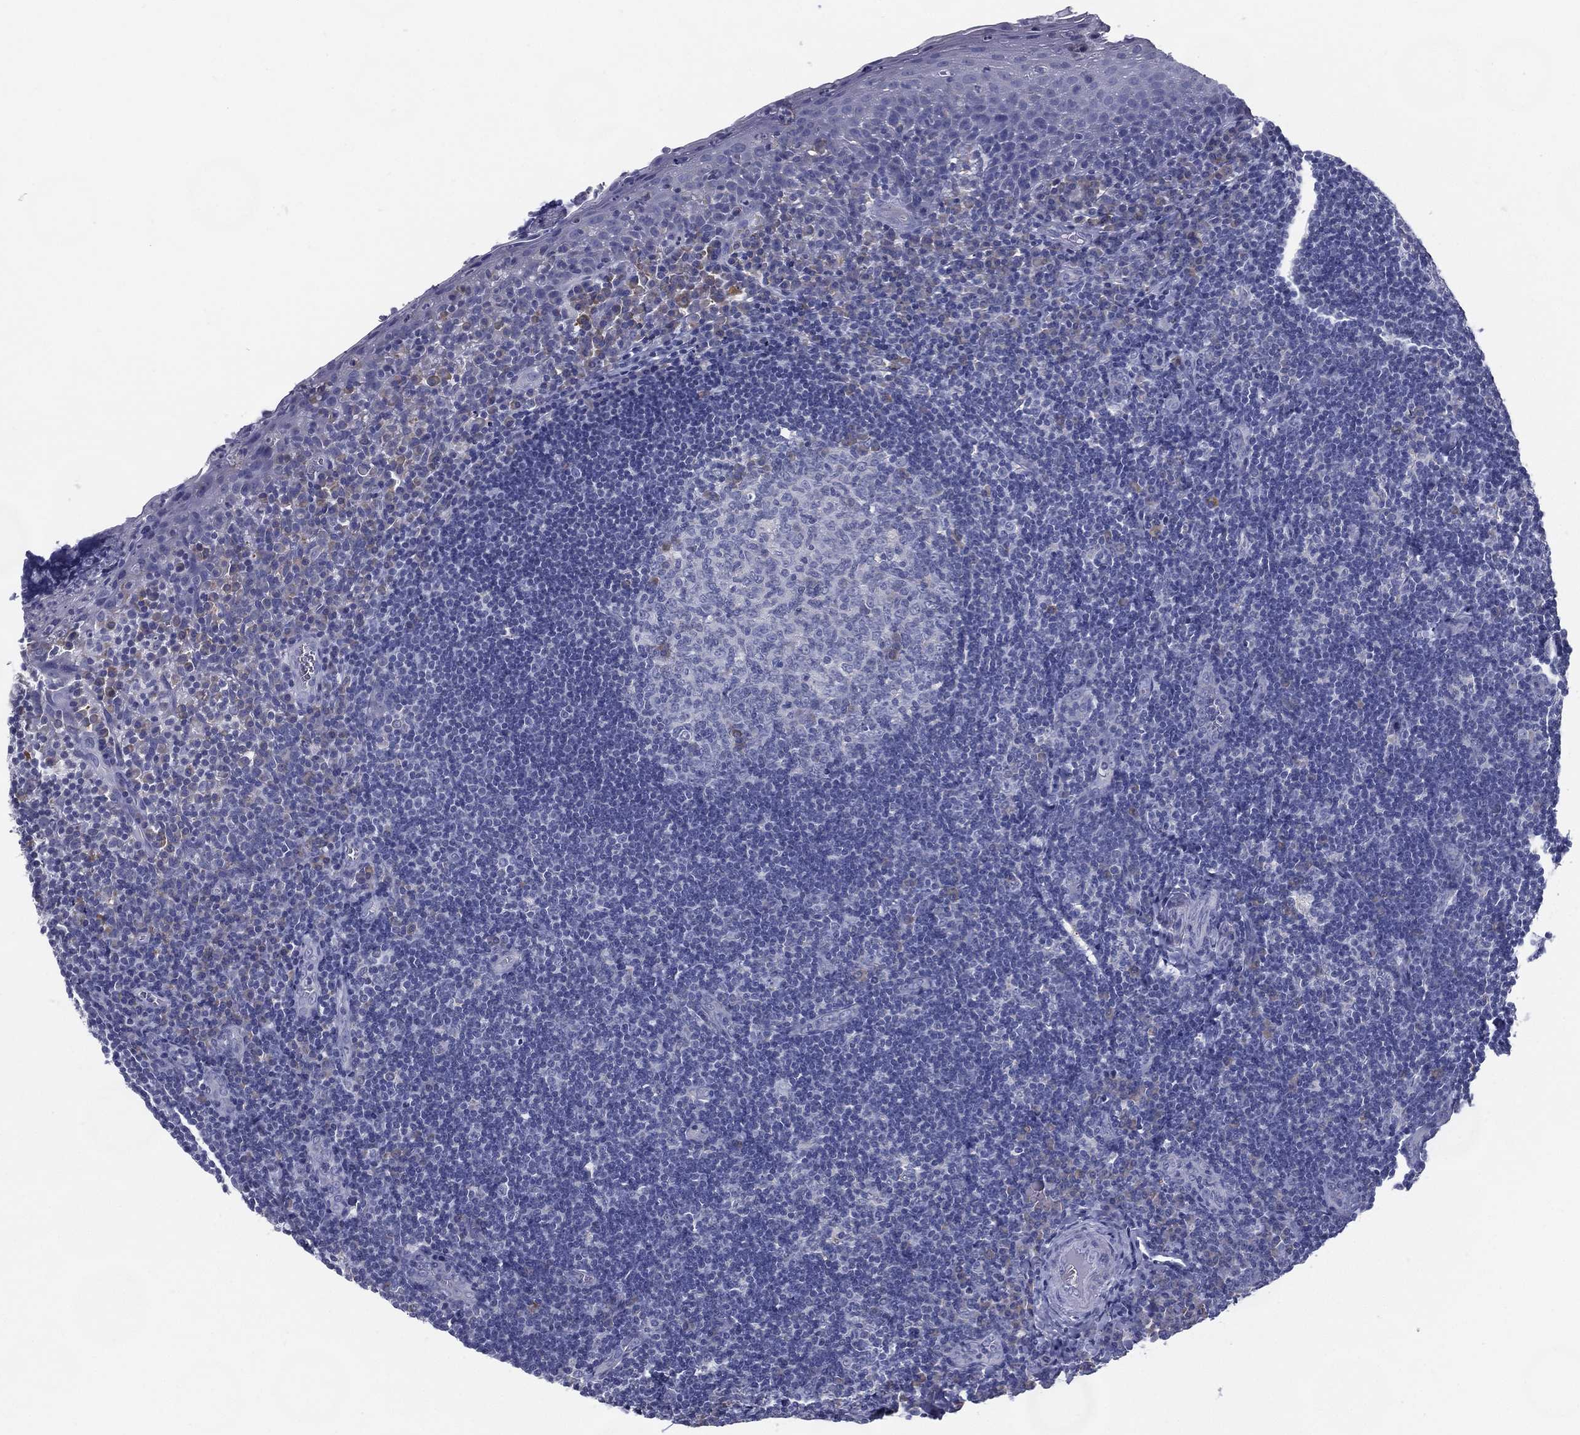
{"staining": {"intensity": "negative", "quantity": "none", "location": "none"}, "tissue": "tonsil", "cell_type": "Germinal center cells", "image_type": "normal", "snomed": [{"axis": "morphology", "description": "Normal tissue, NOS"}, {"axis": "morphology", "description": "Inflammation, NOS"}, {"axis": "topography", "description": "Tonsil"}], "caption": "Immunohistochemistry of unremarkable human tonsil shows no staining in germinal center cells. Brightfield microscopy of IHC stained with DAB (brown) and hematoxylin (blue), captured at high magnification.", "gene": "C19orf18", "patient": {"sex": "female", "age": 31}}